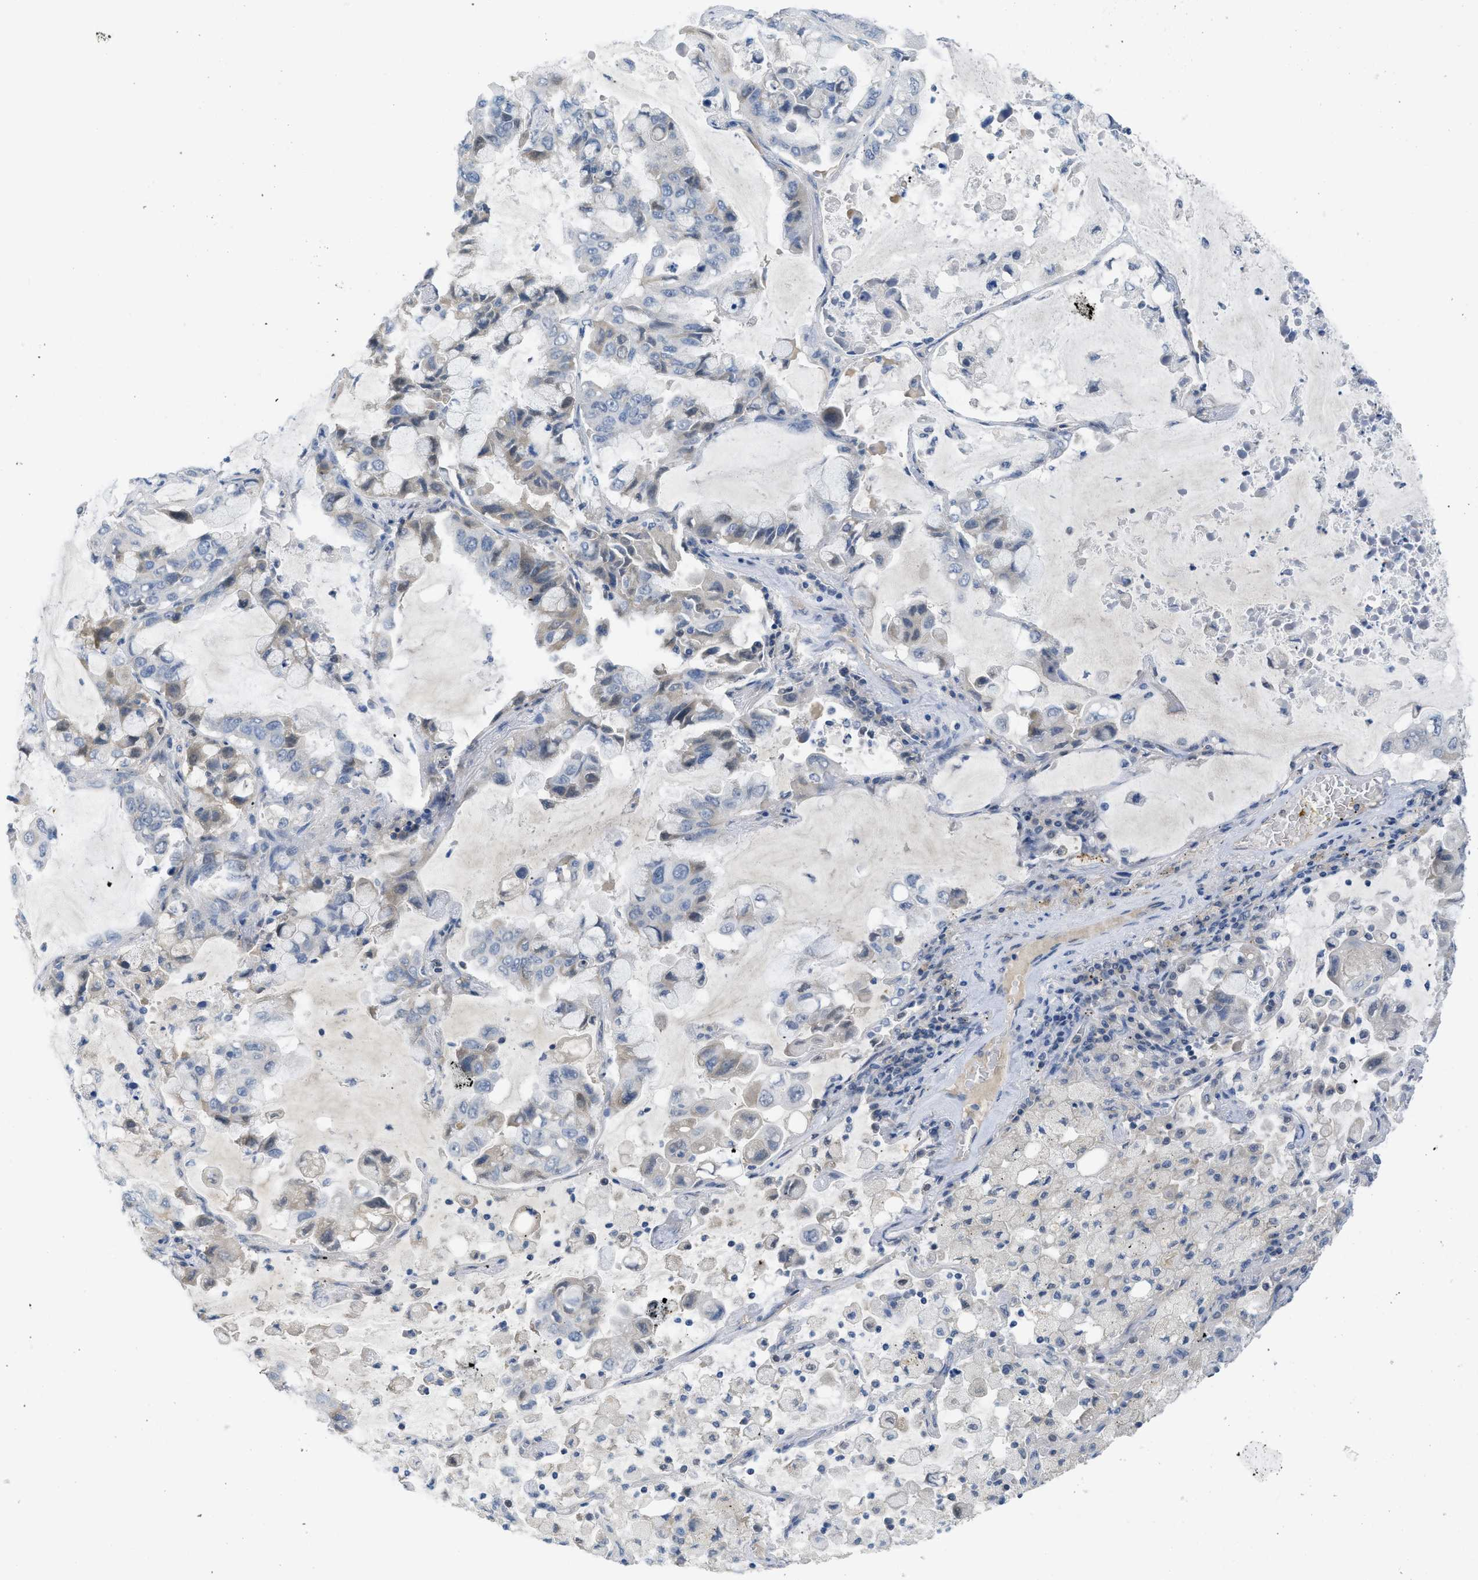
{"staining": {"intensity": "negative", "quantity": "none", "location": "none"}, "tissue": "lung cancer", "cell_type": "Tumor cells", "image_type": "cancer", "snomed": [{"axis": "morphology", "description": "Adenocarcinoma, NOS"}, {"axis": "topography", "description": "Lung"}], "caption": "A histopathology image of adenocarcinoma (lung) stained for a protein reveals no brown staining in tumor cells.", "gene": "TNFAIP1", "patient": {"sex": "male", "age": 64}}